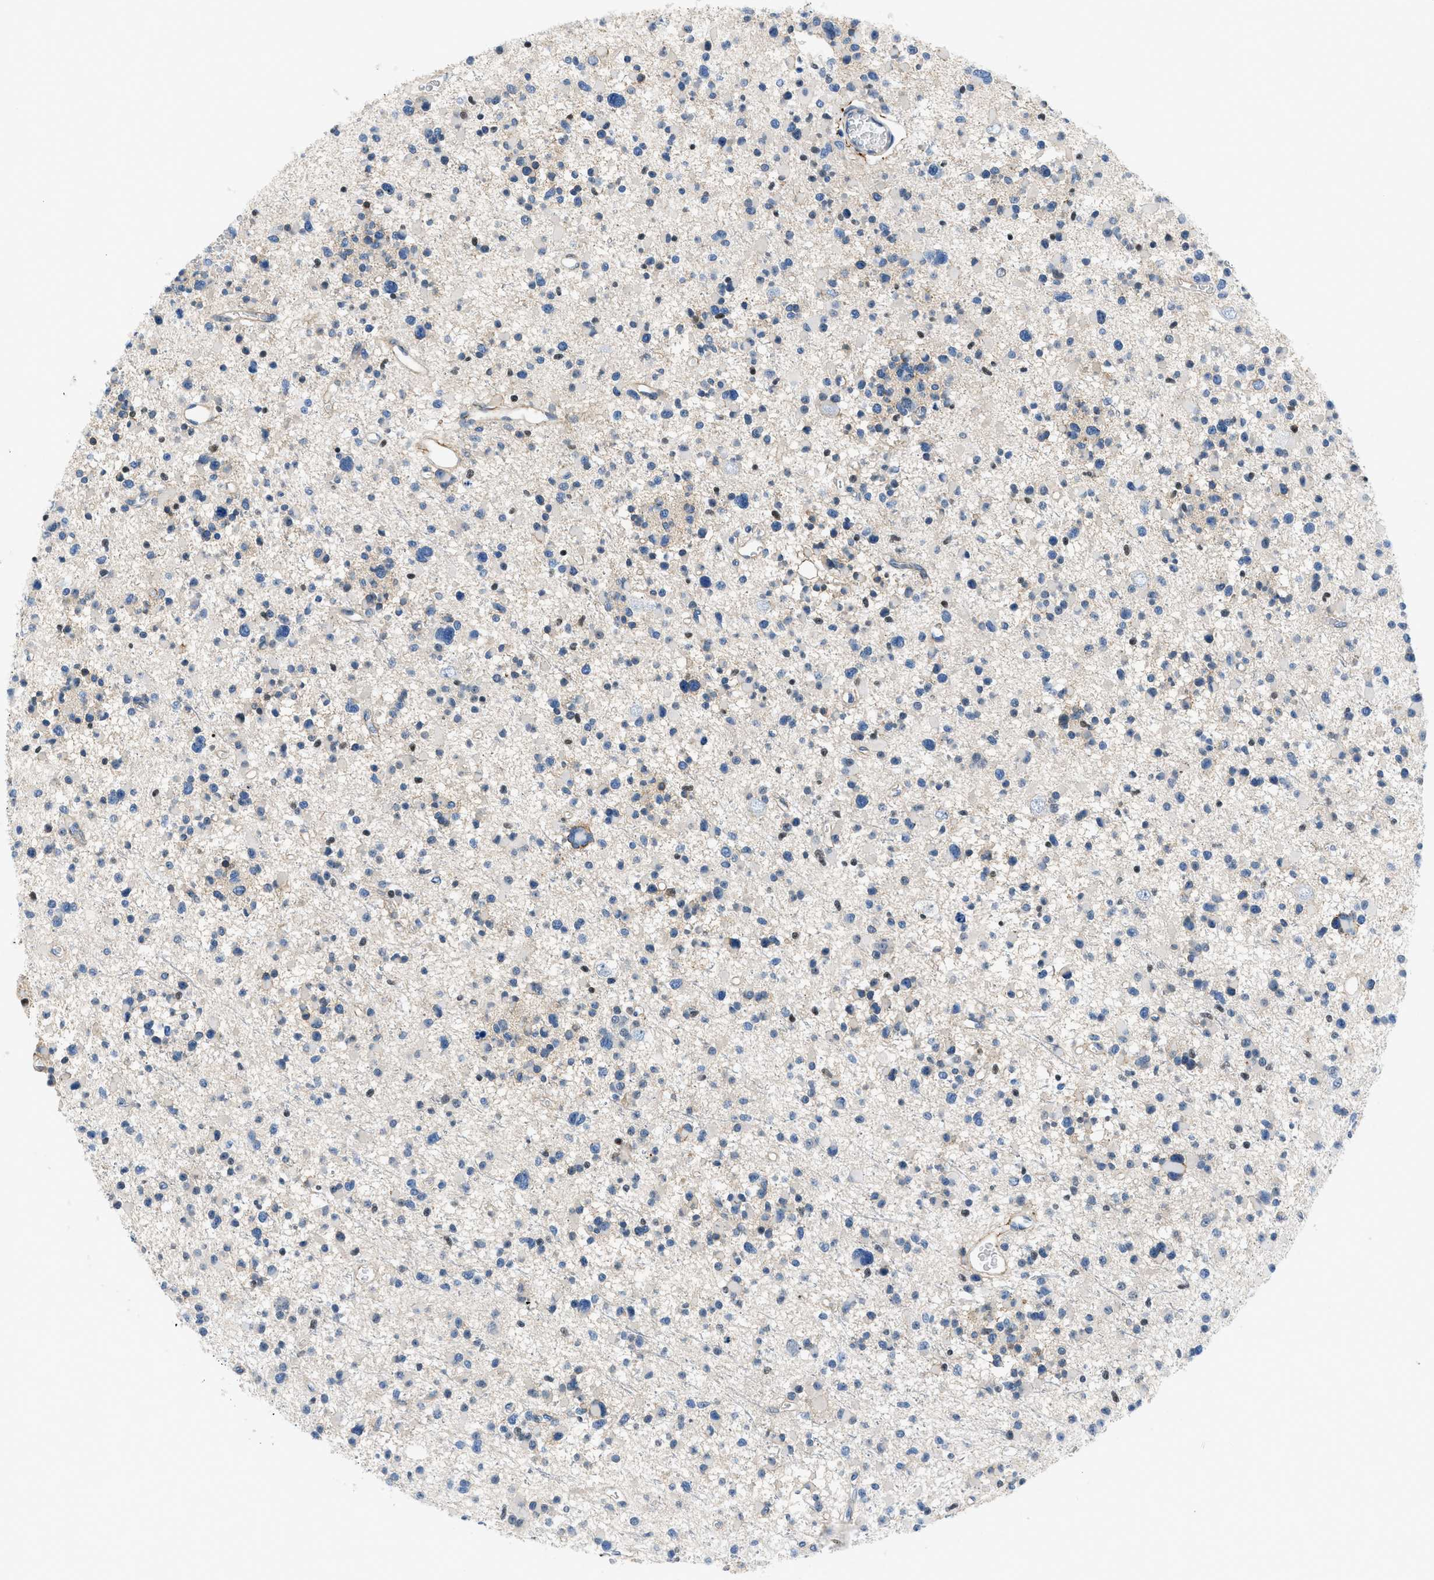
{"staining": {"intensity": "negative", "quantity": "none", "location": "none"}, "tissue": "glioma", "cell_type": "Tumor cells", "image_type": "cancer", "snomed": [{"axis": "morphology", "description": "Glioma, malignant, Low grade"}, {"axis": "topography", "description": "Brain"}], "caption": "A high-resolution photomicrograph shows immunohistochemistry (IHC) staining of low-grade glioma (malignant), which demonstrates no significant positivity in tumor cells.", "gene": "FBN1", "patient": {"sex": "female", "age": 22}}